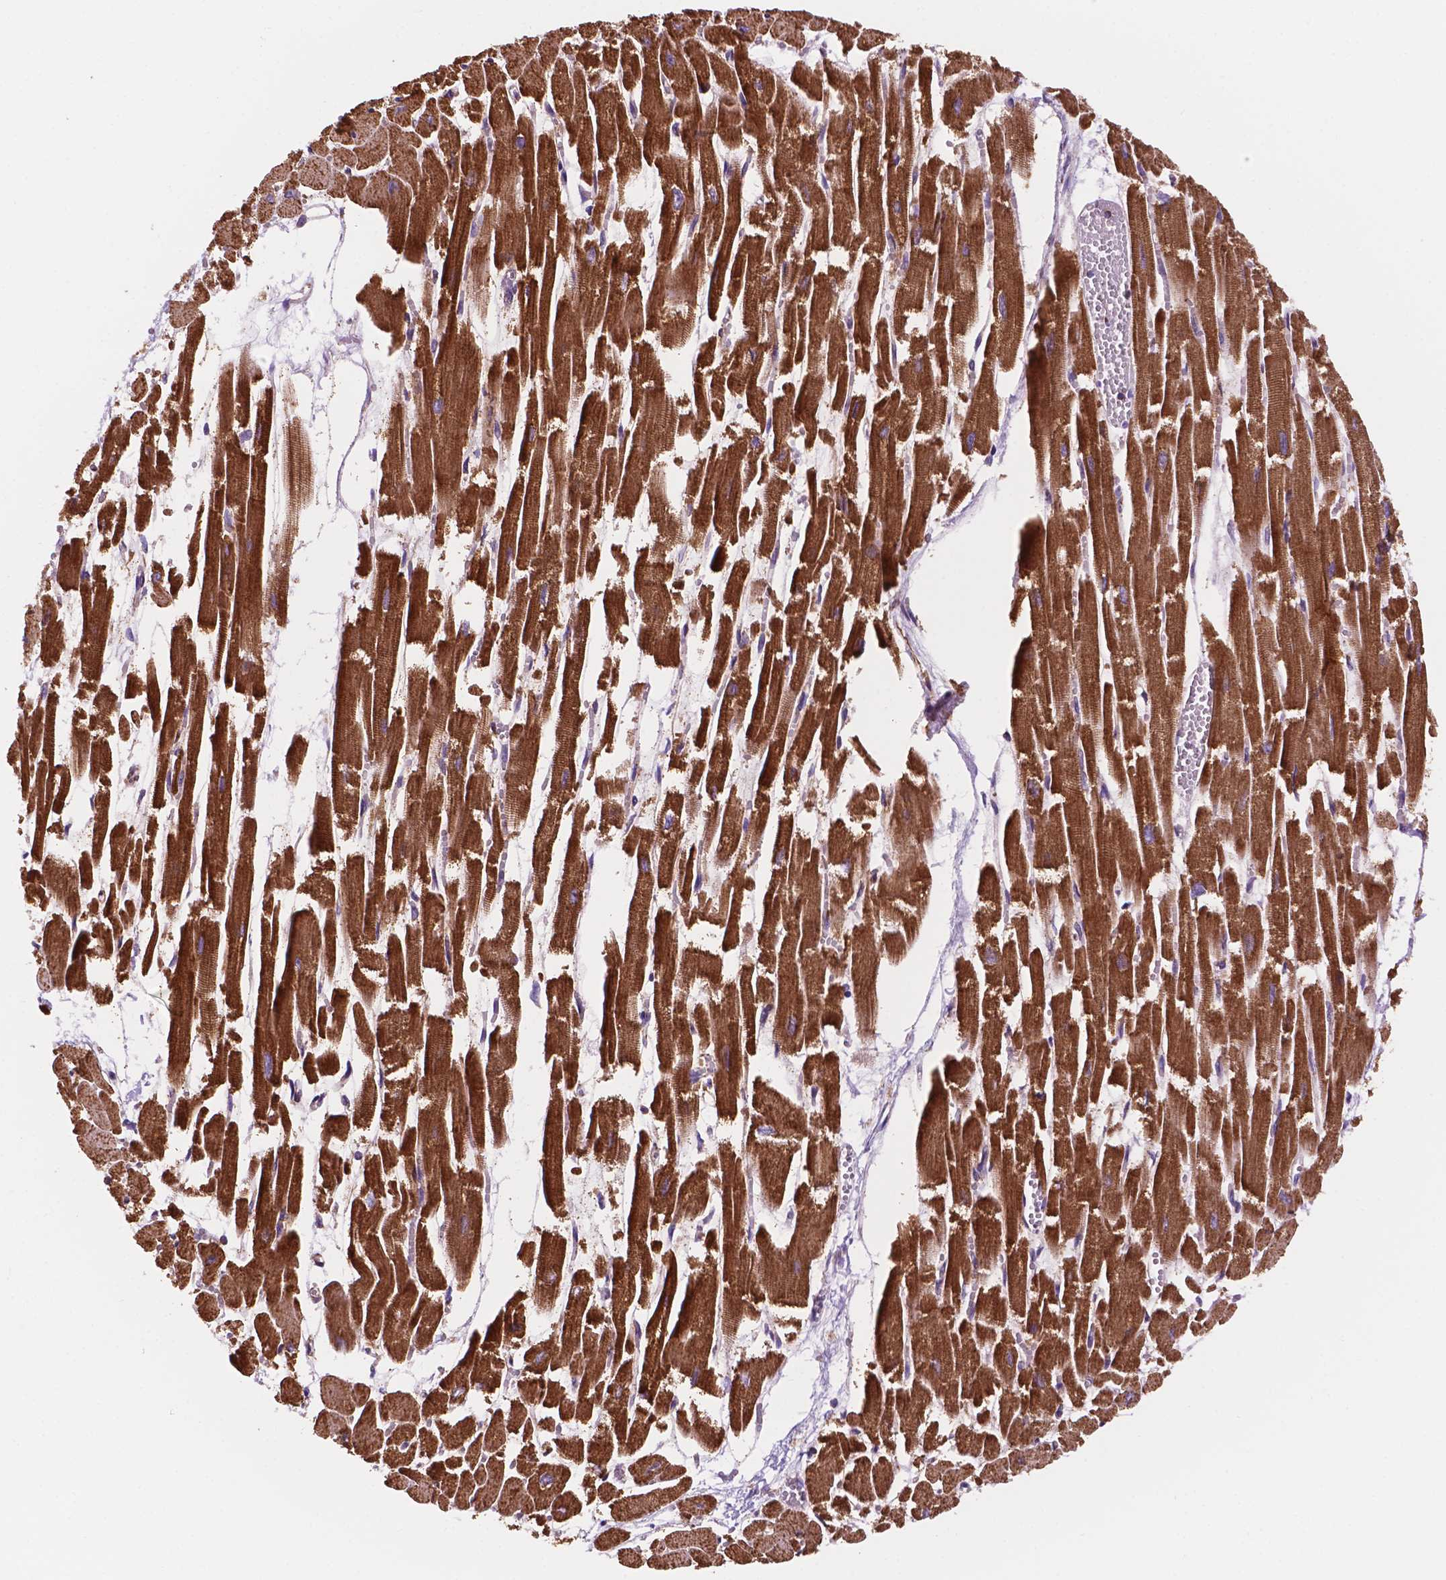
{"staining": {"intensity": "strong", "quantity": ">75%", "location": "cytoplasmic/membranous"}, "tissue": "heart muscle", "cell_type": "Cardiomyocytes", "image_type": "normal", "snomed": [{"axis": "morphology", "description": "Normal tissue, NOS"}, {"axis": "topography", "description": "Heart"}], "caption": "This histopathology image shows immunohistochemistry (IHC) staining of normal heart muscle, with high strong cytoplasmic/membranous expression in about >75% of cardiomyocytes.", "gene": "GEMIN4", "patient": {"sex": "female", "age": 52}}